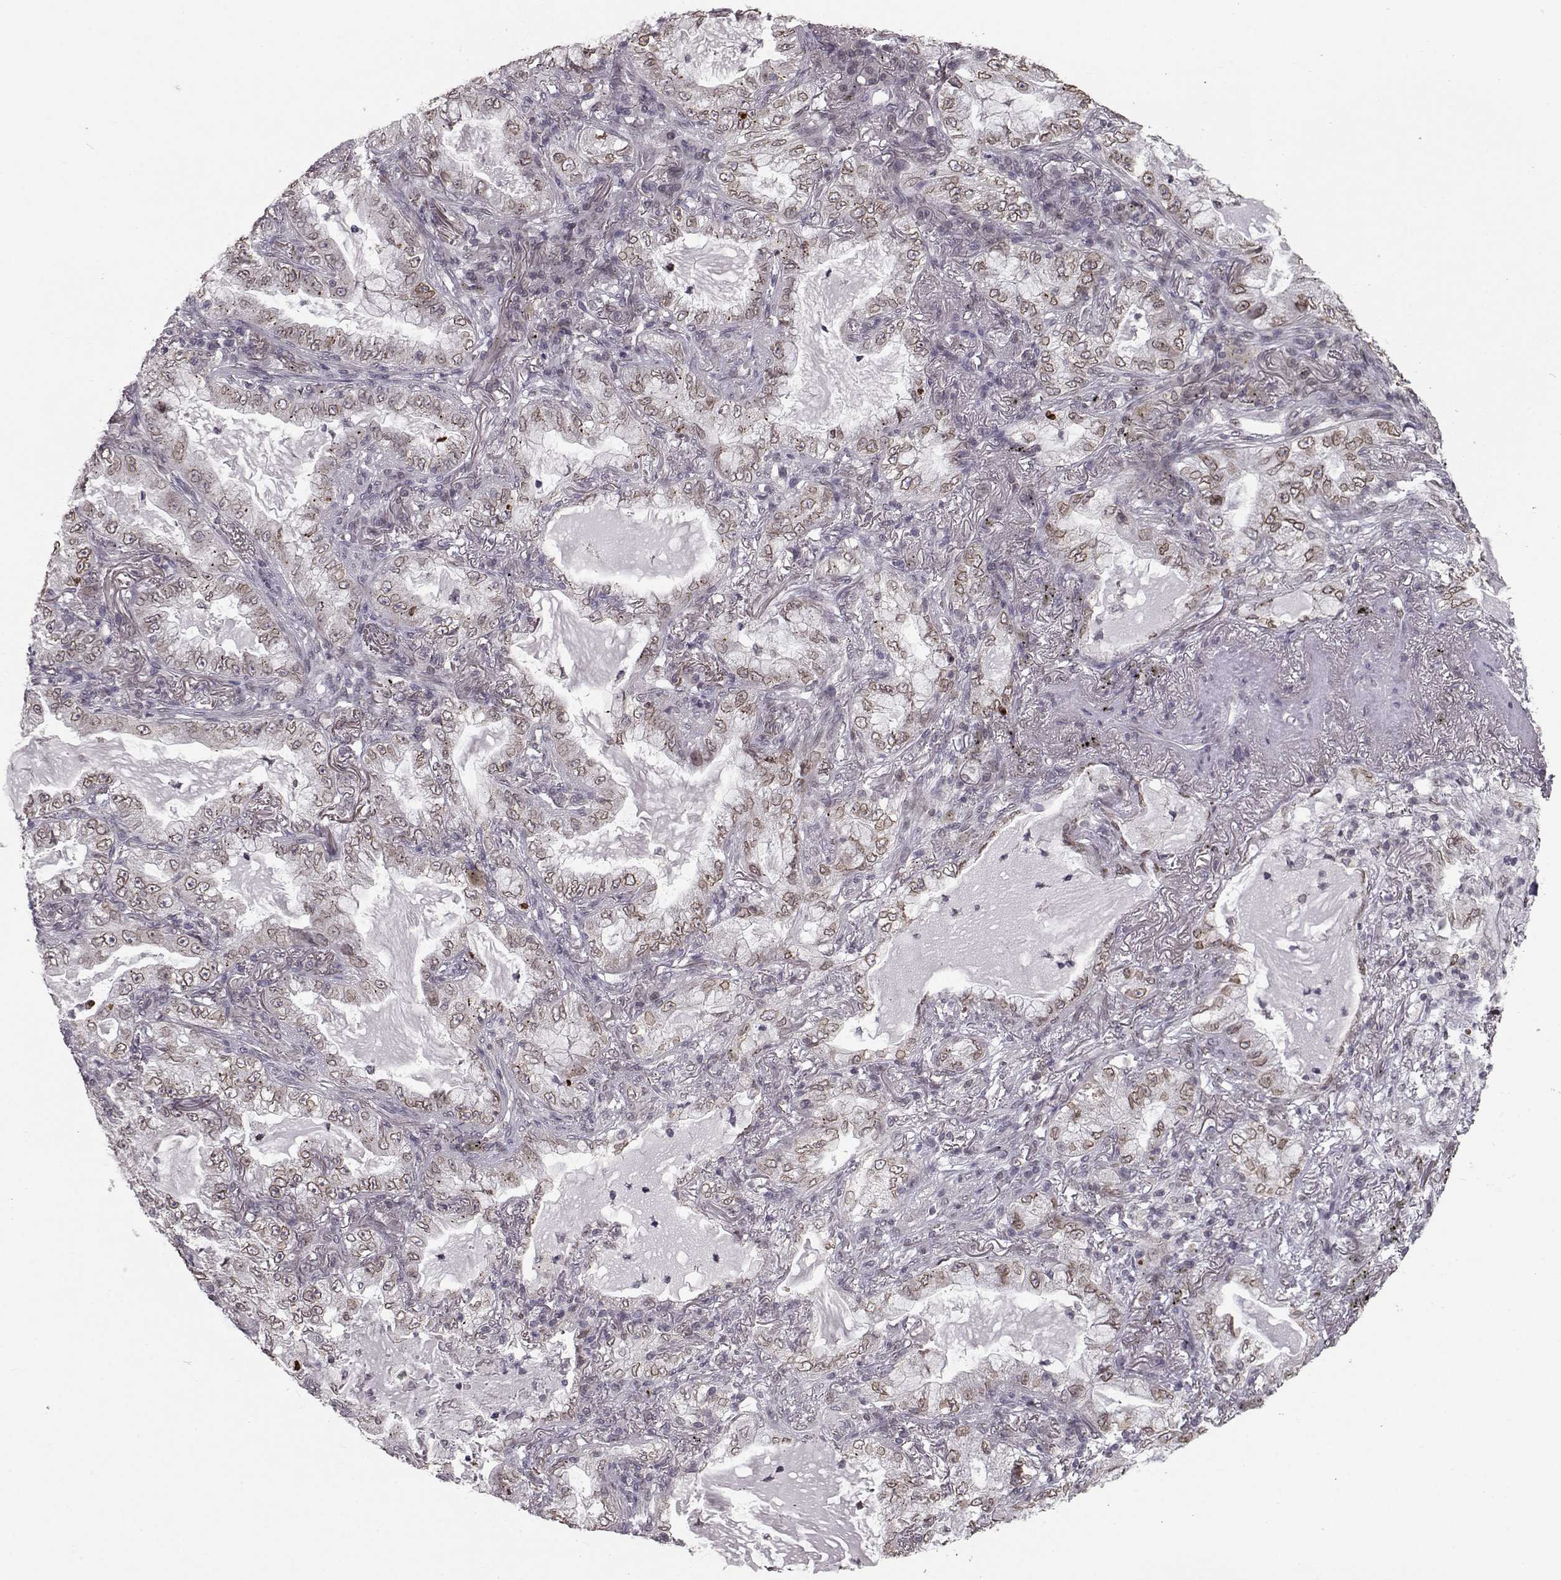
{"staining": {"intensity": "moderate", "quantity": ">75%", "location": "cytoplasmic/membranous,nuclear"}, "tissue": "lung cancer", "cell_type": "Tumor cells", "image_type": "cancer", "snomed": [{"axis": "morphology", "description": "Adenocarcinoma, NOS"}, {"axis": "topography", "description": "Lung"}], "caption": "Lung cancer stained with IHC reveals moderate cytoplasmic/membranous and nuclear expression in about >75% of tumor cells.", "gene": "NUP37", "patient": {"sex": "female", "age": 73}}